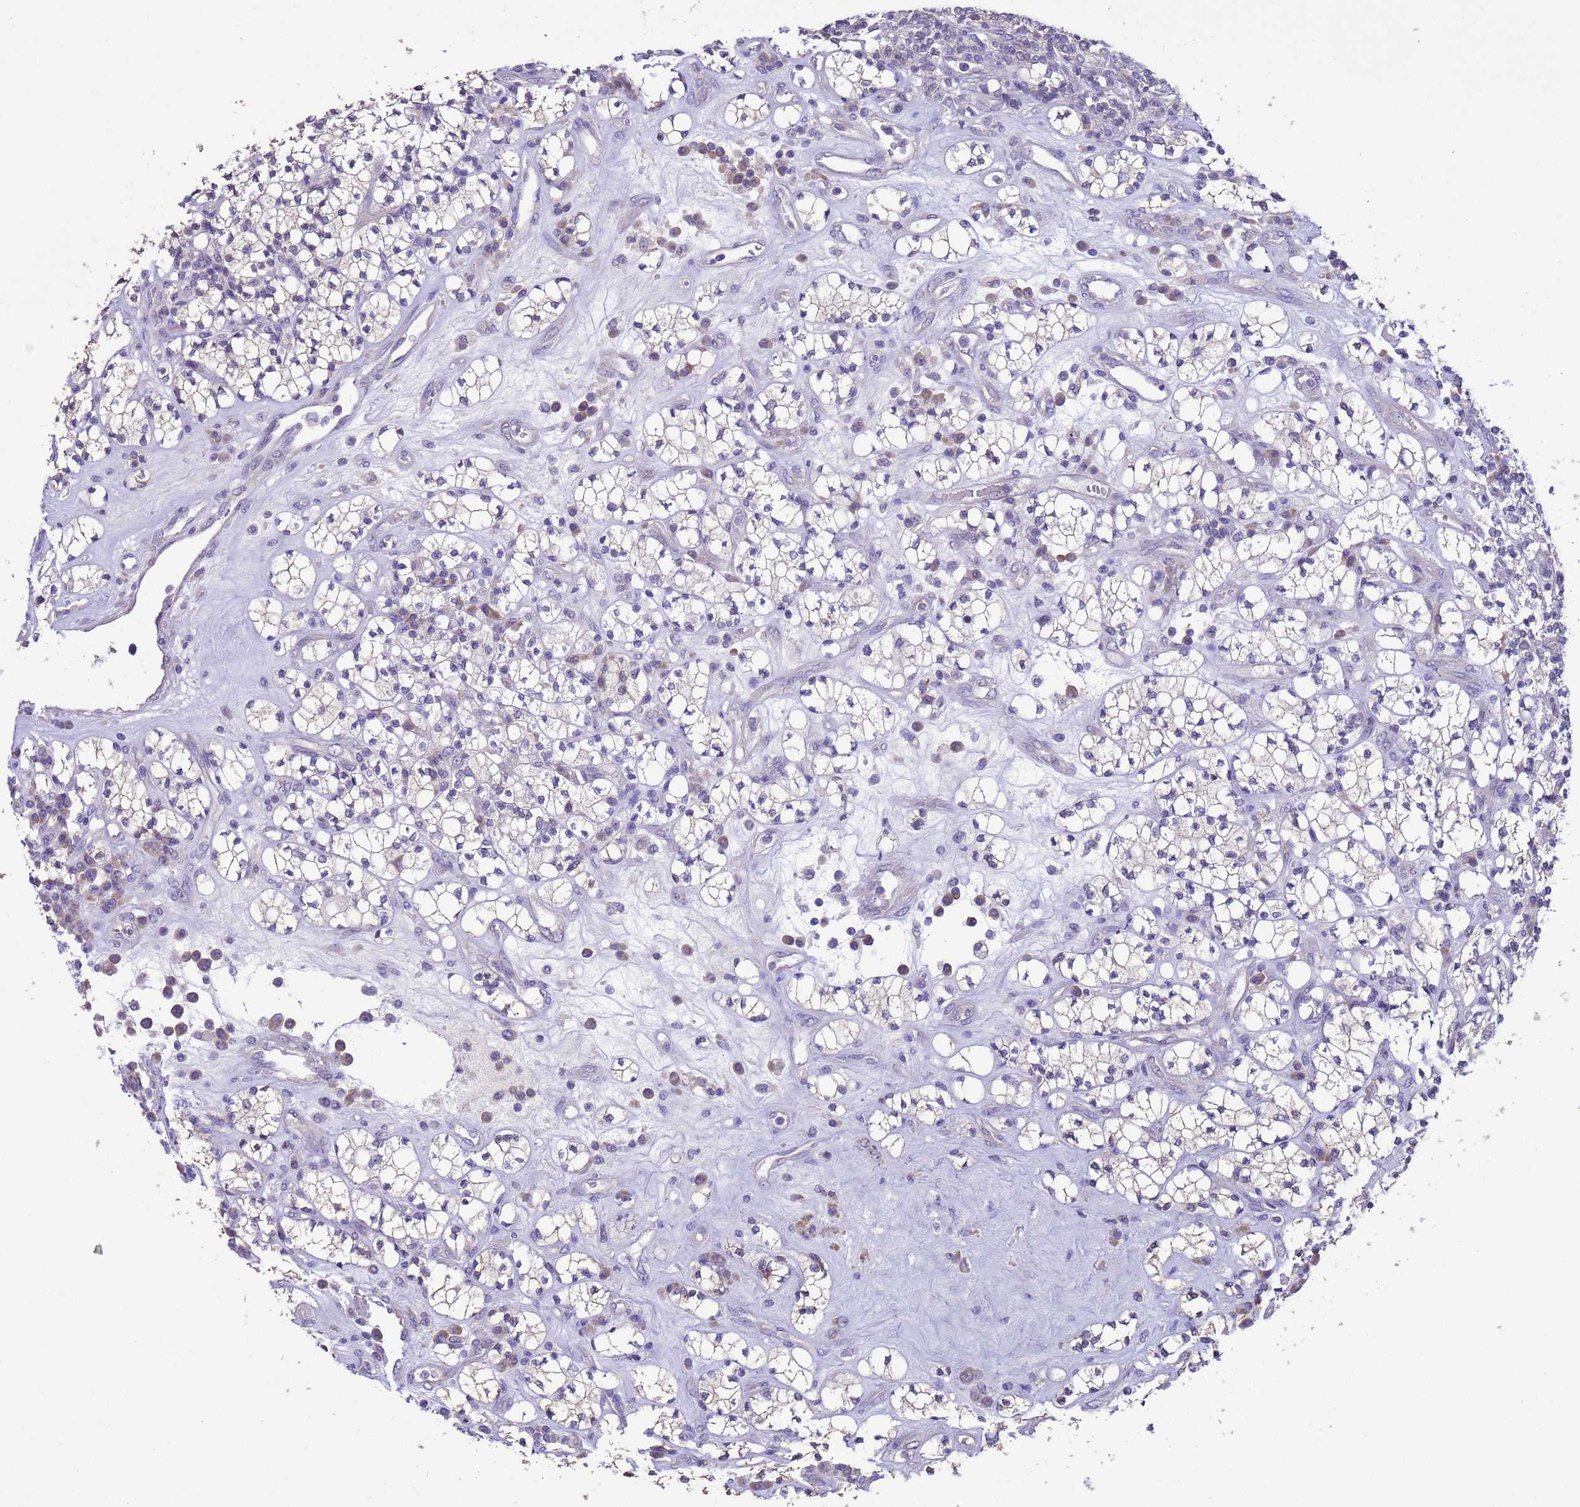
{"staining": {"intensity": "negative", "quantity": "none", "location": "none"}, "tissue": "renal cancer", "cell_type": "Tumor cells", "image_type": "cancer", "snomed": [{"axis": "morphology", "description": "Adenocarcinoma, NOS"}, {"axis": "topography", "description": "Kidney"}], "caption": "Renal cancer (adenocarcinoma) was stained to show a protein in brown. There is no significant expression in tumor cells.", "gene": "ZNF461", "patient": {"sex": "male", "age": 77}}